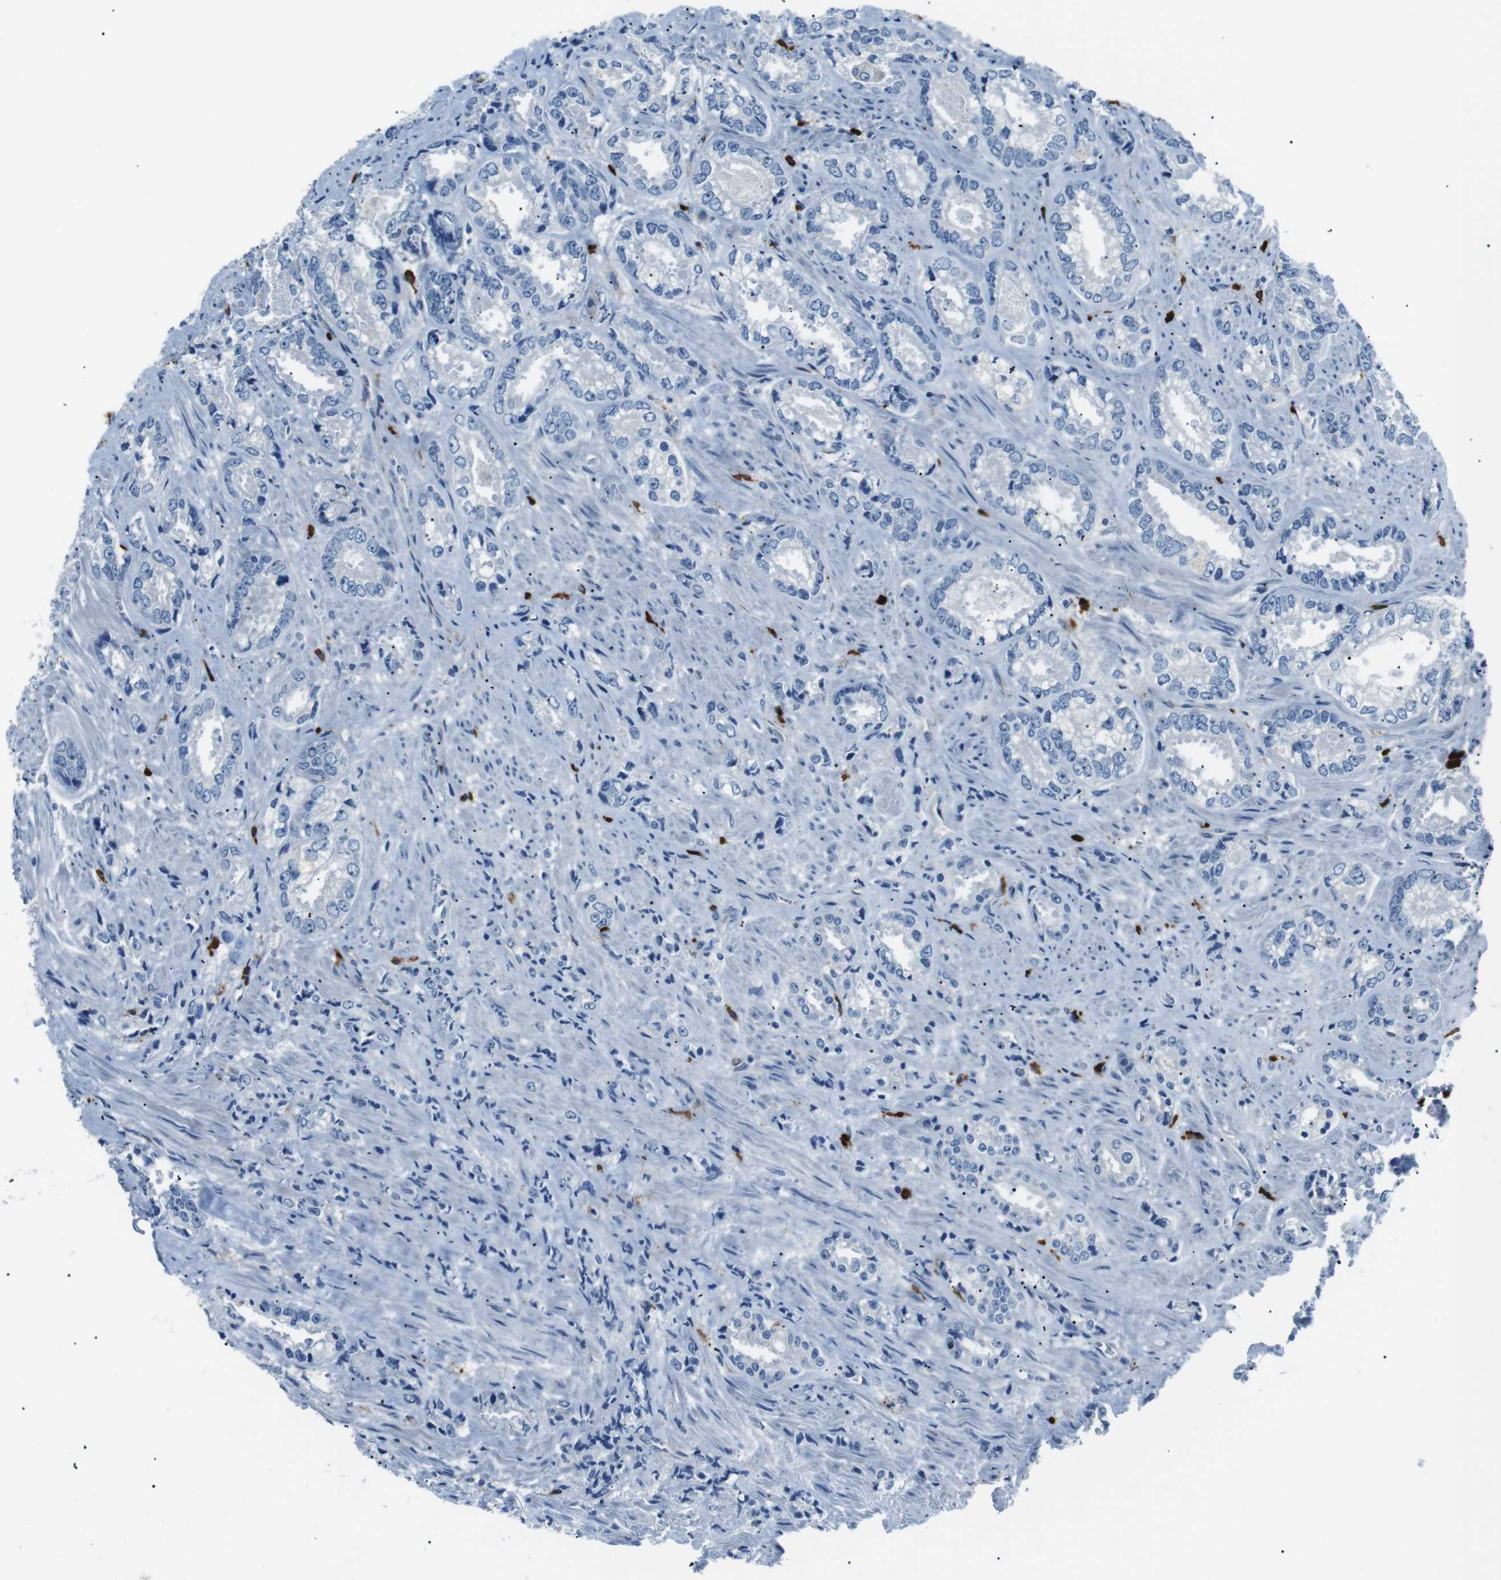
{"staining": {"intensity": "negative", "quantity": "none", "location": "none"}, "tissue": "prostate cancer", "cell_type": "Tumor cells", "image_type": "cancer", "snomed": [{"axis": "morphology", "description": "Adenocarcinoma, High grade"}, {"axis": "topography", "description": "Prostate"}], "caption": "Protein analysis of high-grade adenocarcinoma (prostate) exhibits no significant expression in tumor cells. The staining was performed using DAB to visualize the protein expression in brown, while the nuclei were stained in blue with hematoxylin (Magnification: 20x).", "gene": "CSF2RA", "patient": {"sex": "male", "age": 61}}